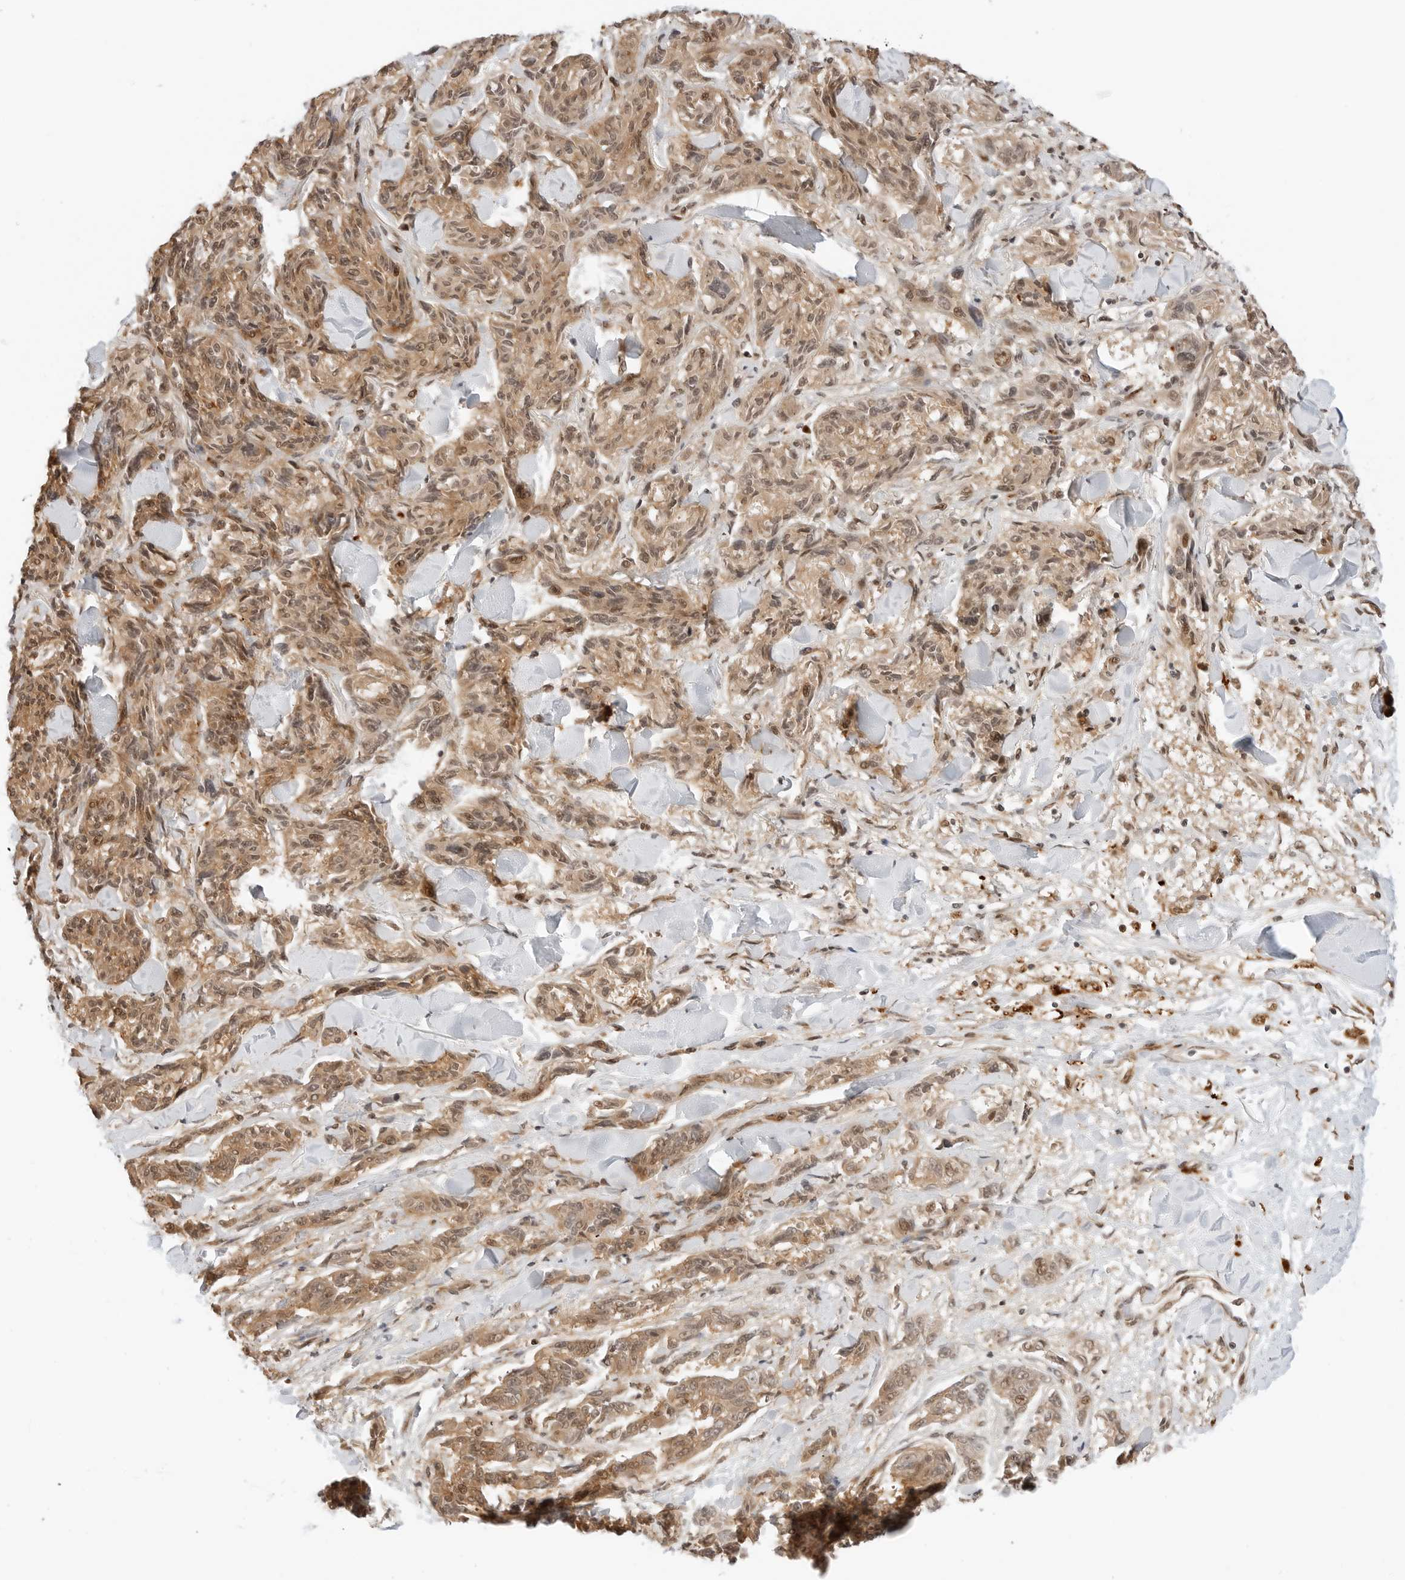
{"staining": {"intensity": "moderate", "quantity": ">75%", "location": "cytoplasmic/membranous,nuclear"}, "tissue": "melanoma", "cell_type": "Tumor cells", "image_type": "cancer", "snomed": [{"axis": "morphology", "description": "Malignant melanoma, NOS"}, {"axis": "topography", "description": "Skin"}], "caption": "There is medium levels of moderate cytoplasmic/membranous and nuclear staining in tumor cells of melanoma, as demonstrated by immunohistochemical staining (brown color).", "gene": "GEM", "patient": {"sex": "male", "age": 53}}